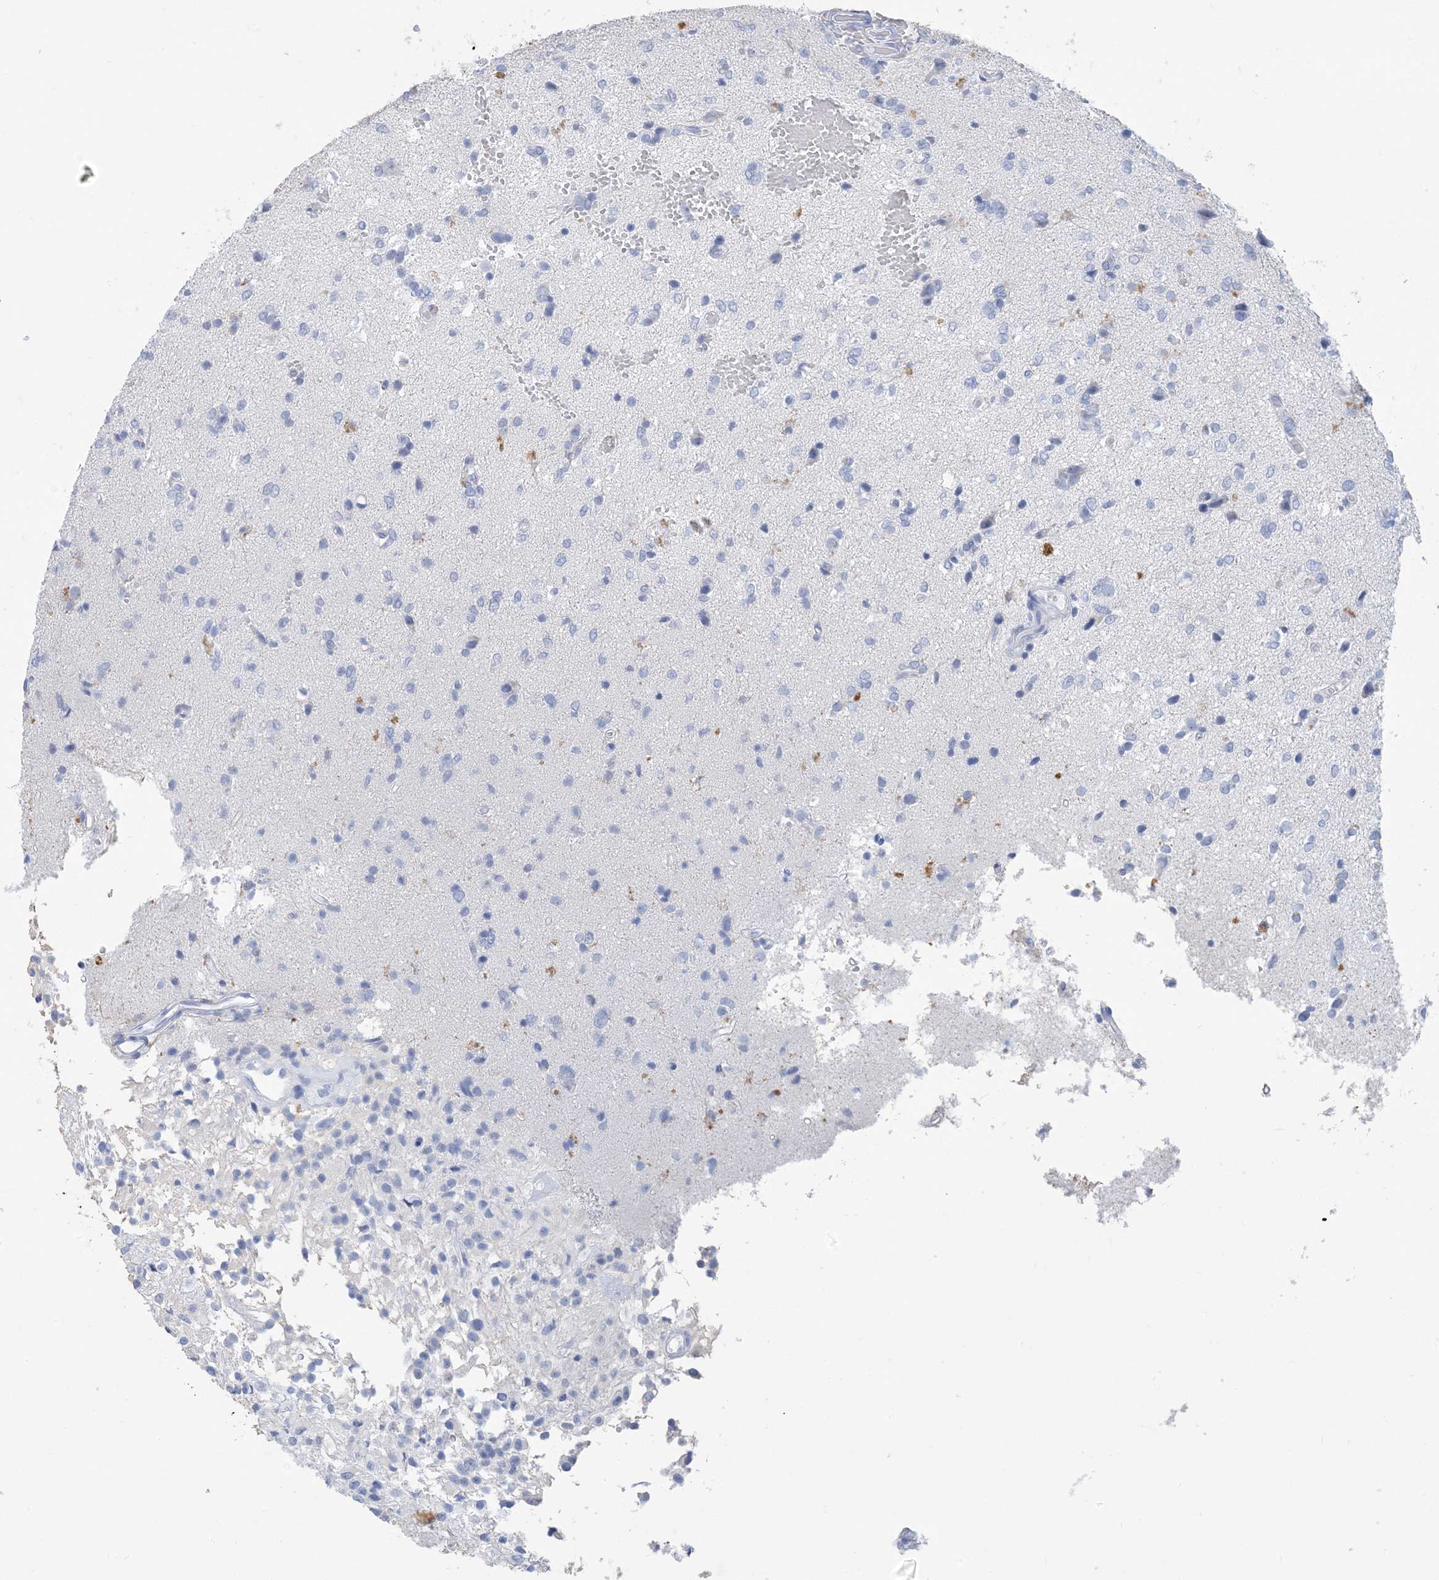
{"staining": {"intensity": "negative", "quantity": "none", "location": "none"}, "tissue": "glioma", "cell_type": "Tumor cells", "image_type": "cancer", "snomed": [{"axis": "morphology", "description": "Glioma, malignant, High grade"}, {"axis": "topography", "description": "Brain"}], "caption": "This is an immunohistochemistry micrograph of malignant glioma (high-grade). There is no positivity in tumor cells.", "gene": "SH3YL1", "patient": {"sex": "female", "age": 59}}